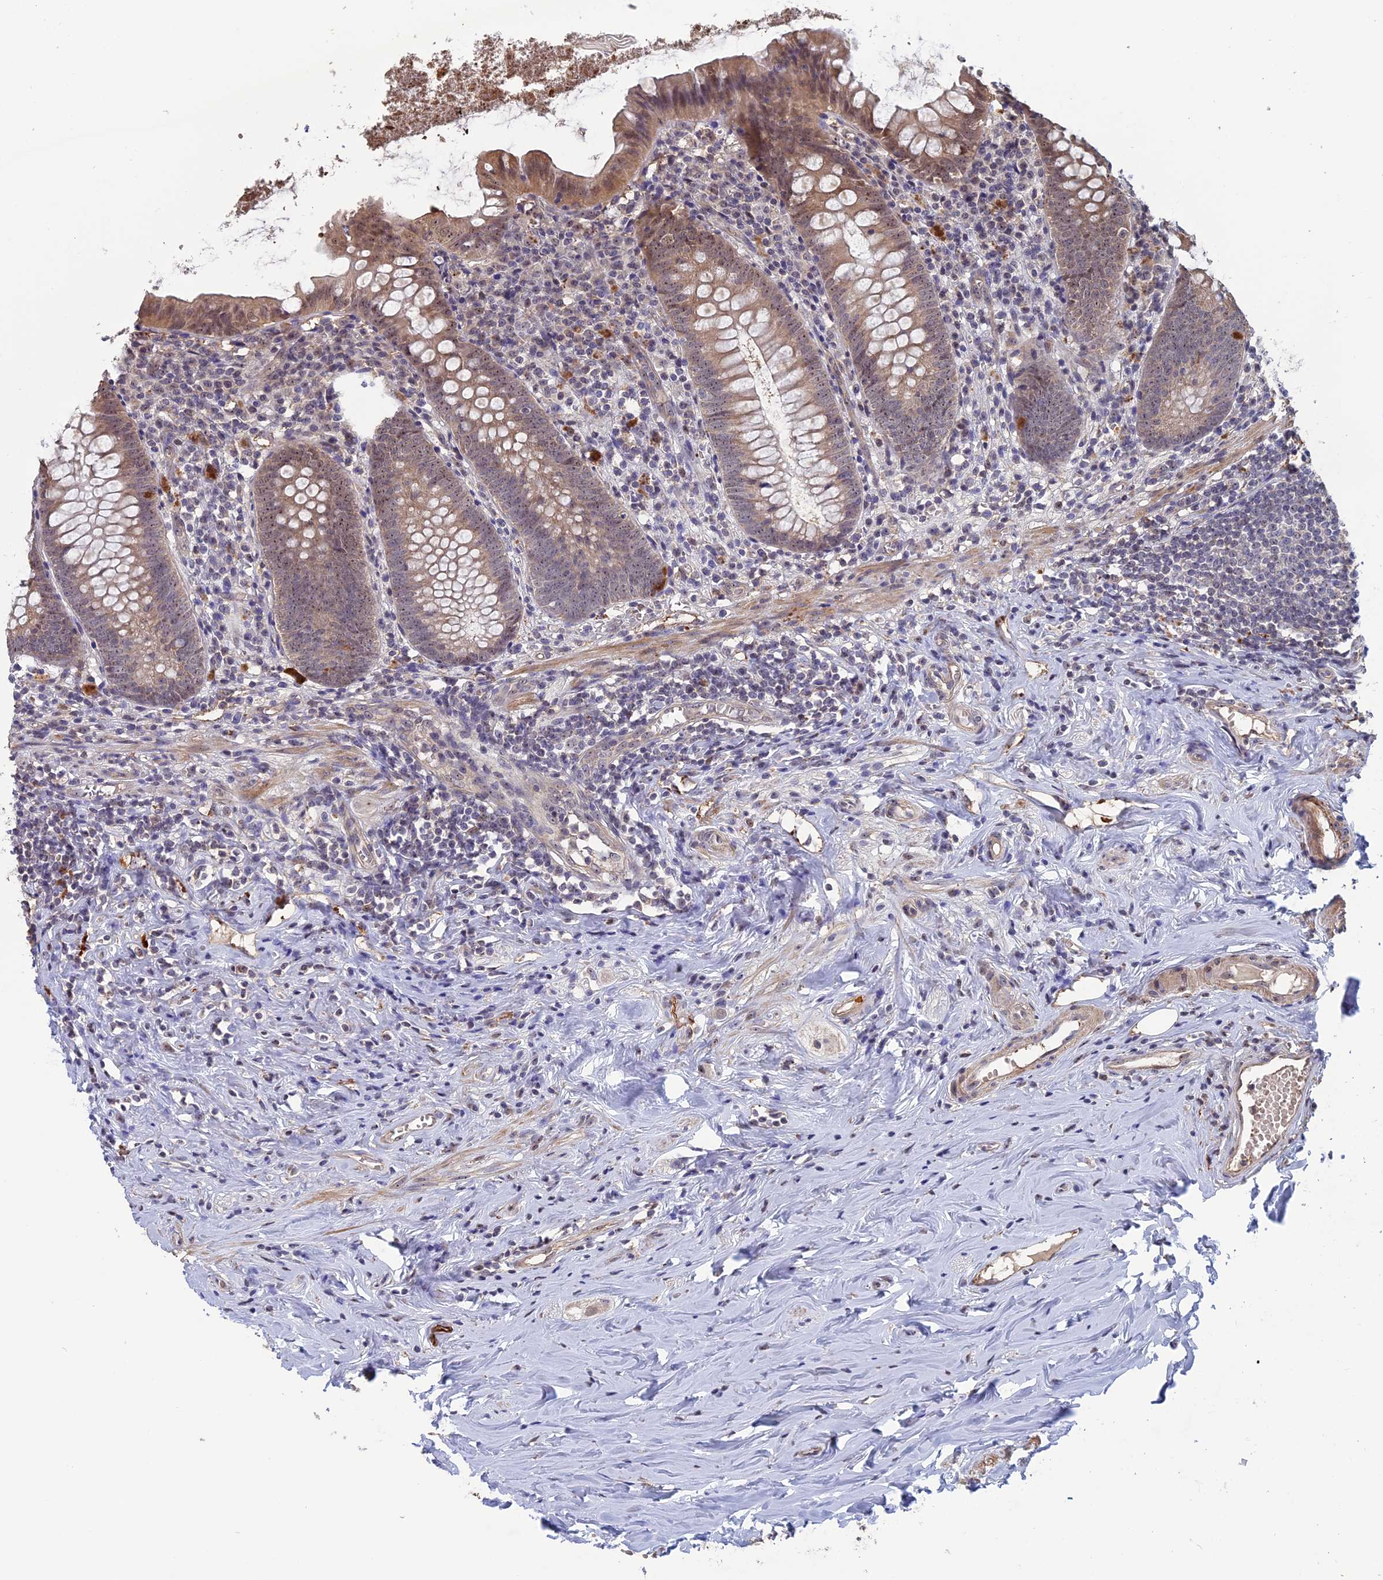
{"staining": {"intensity": "moderate", "quantity": "25%-75%", "location": "cytoplasmic/membranous,nuclear"}, "tissue": "appendix", "cell_type": "Glandular cells", "image_type": "normal", "snomed": [{"axis": "morphology", "description": "Normal tissue, NOS"}, {"axis": "topography", "description": "Appendix"}], "caption": "Human appendix stained for a protein (brown) demonstrates moderate cytoplasmic/membranous,nuclear positive positivity in about 25%-75% of glandular cells.", "gene": "FAM98C", "patient": {"sex": "female", "age": 51}}